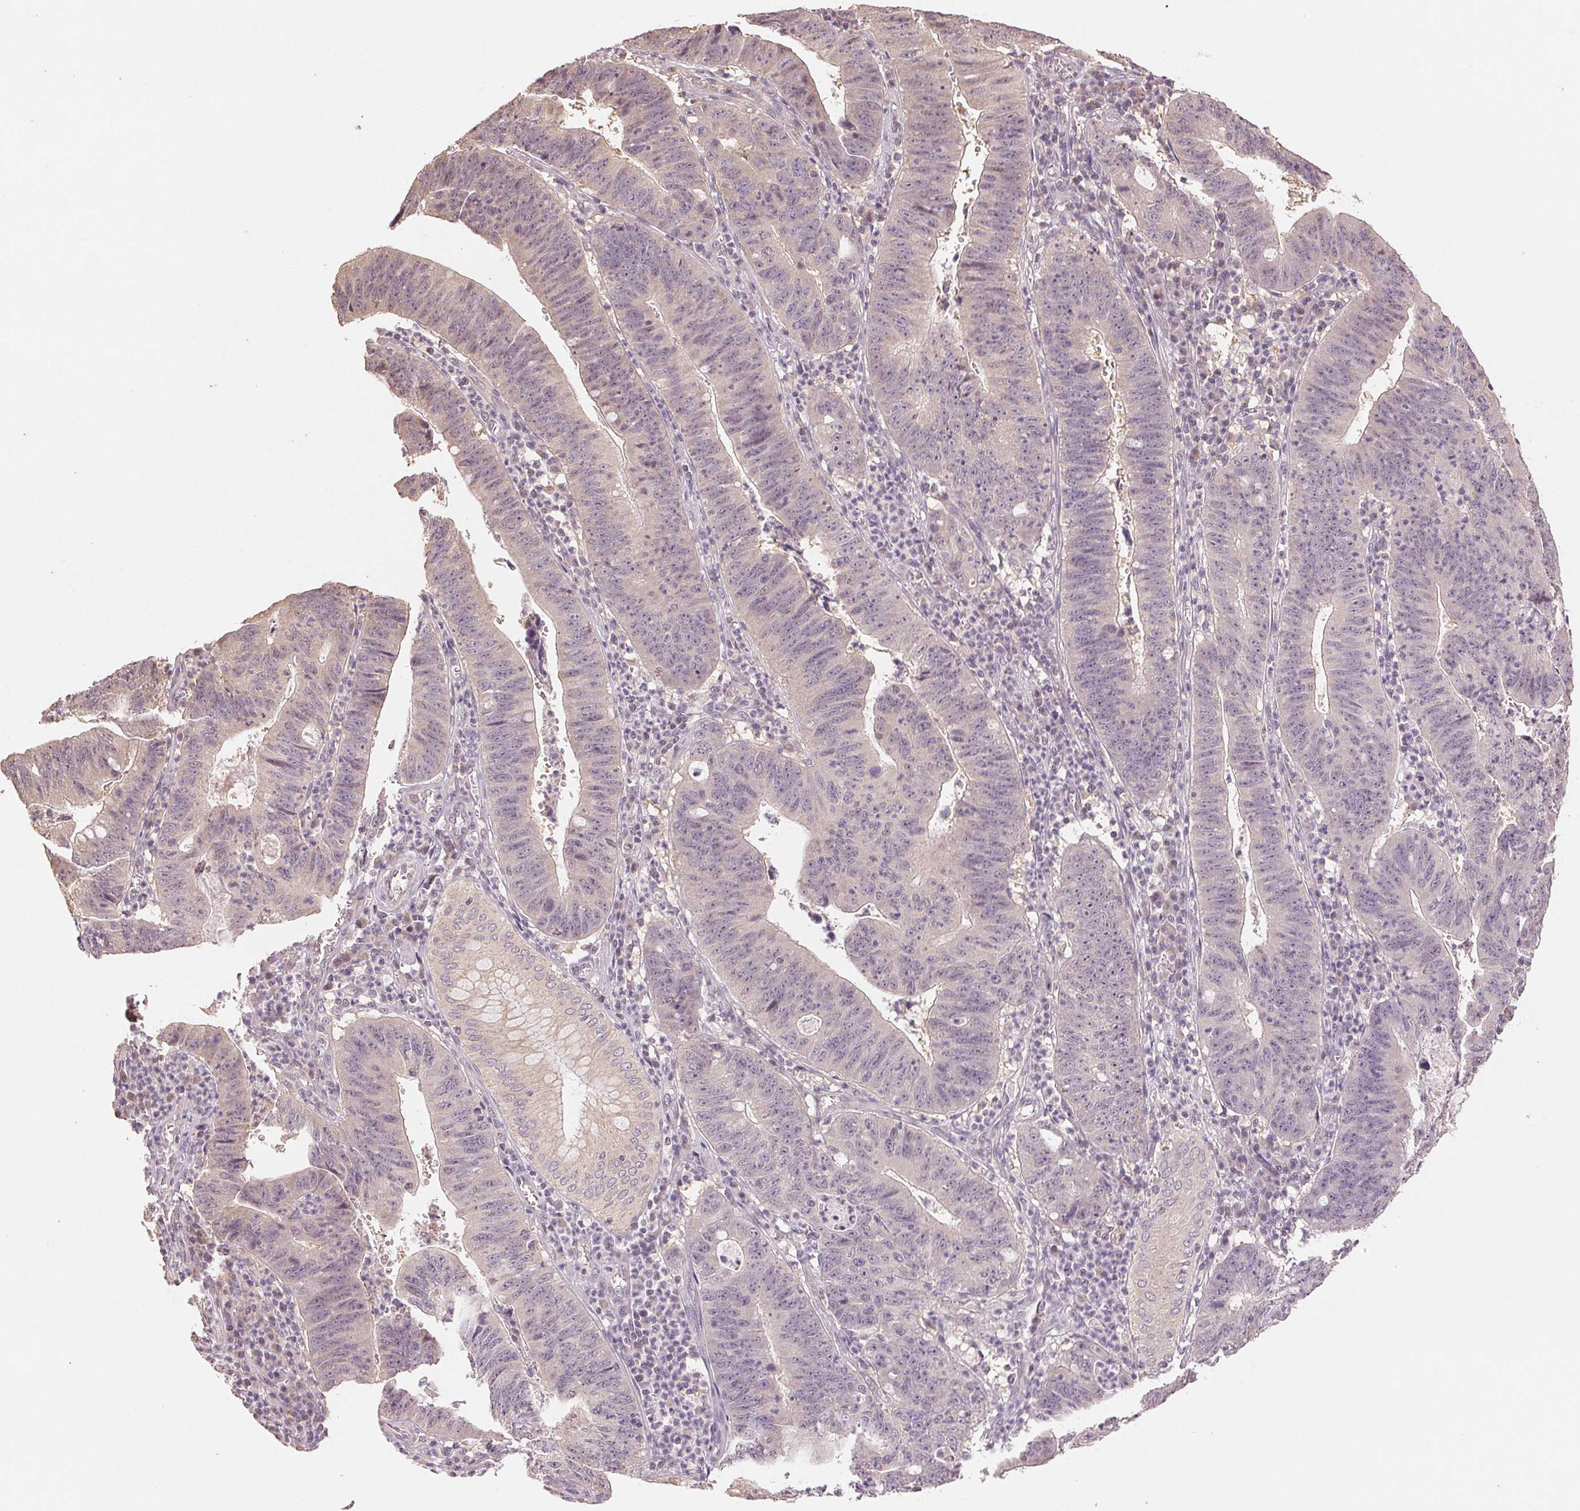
{"staining": {"intensity": "negative", "quantity": "none", "location": "none"}, "tissue": "stomach cancer", "cell_type": "Tumor cells", "image_type": "cancer", "snomed": [{"axis": "morphology", "description": "Adenocarcinoma, NOS"}, {"axis": "topography", "description": "Stomach"}], "caption": "Image shows no protein positivity in tumor cells of adenocarcinoma (stomach) tissue. Brightfield microscopy of immunohistochemistry stained with DAB (3,3'-diaminobenzidine) (brown) and hematoxylin (blue), captured at high magnification.", "gene": "COX14", "patient": {"sex": "male", "age": 59}}